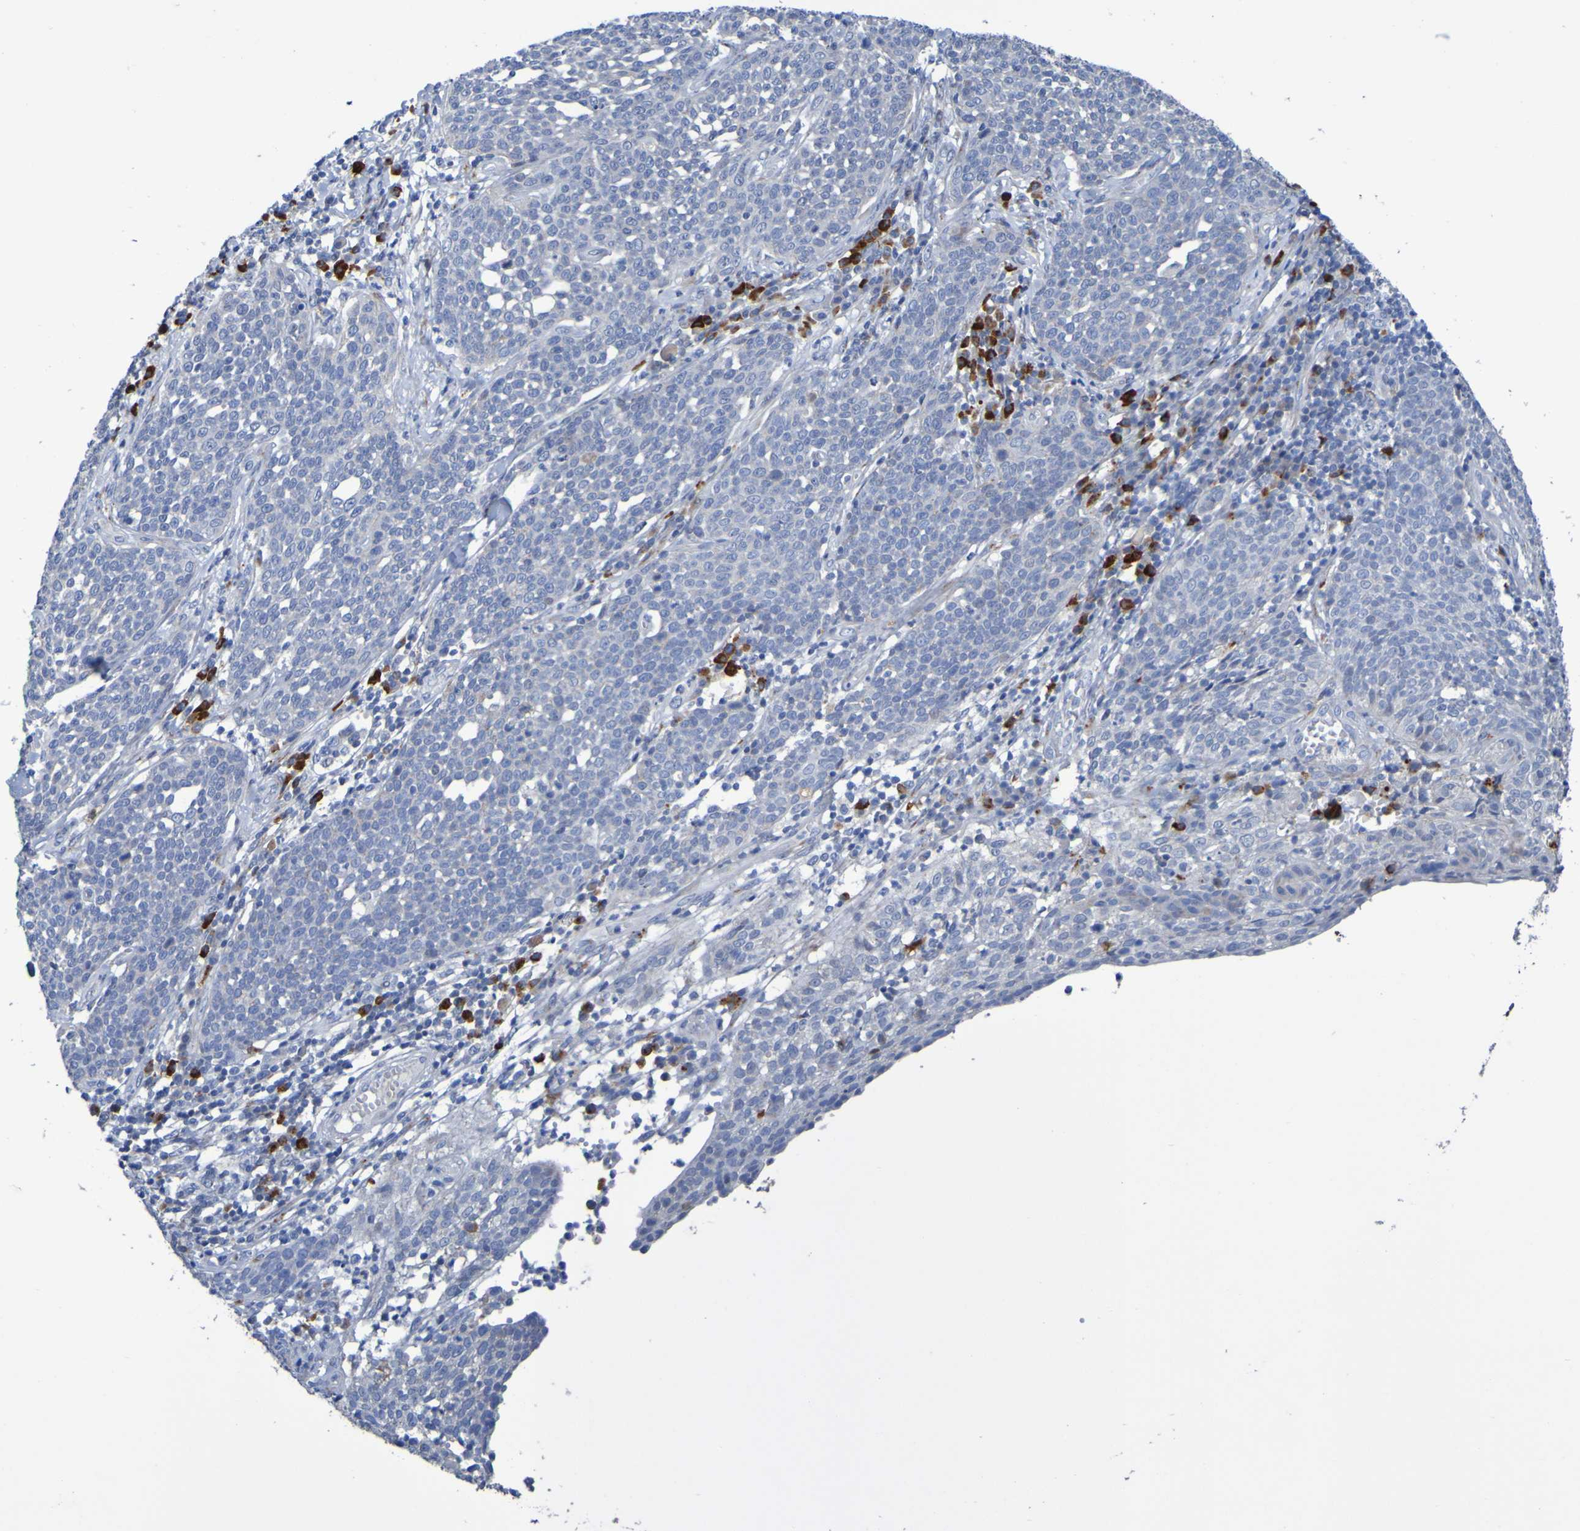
{"staining": {"intensity": "negative", "quantity": "none", "location": "none"}, "tissue": "cervical cancer", "cell_type": "Tumor cells", "image_type": "cancer", "snomed": [{"axis": "morphology", "description": "Squamous cell carcinoma, NOS"}, {"axis": "topography", "description": "Cervix"}], "caption": "This is a photomicrograph of immunohistochemistry (IHC) staining of squamous cell carcinoma (cervical), which shows no expression in tumor cells.", "gene": "C11orf24", "patient": {"sex": "female", "age": 34}}